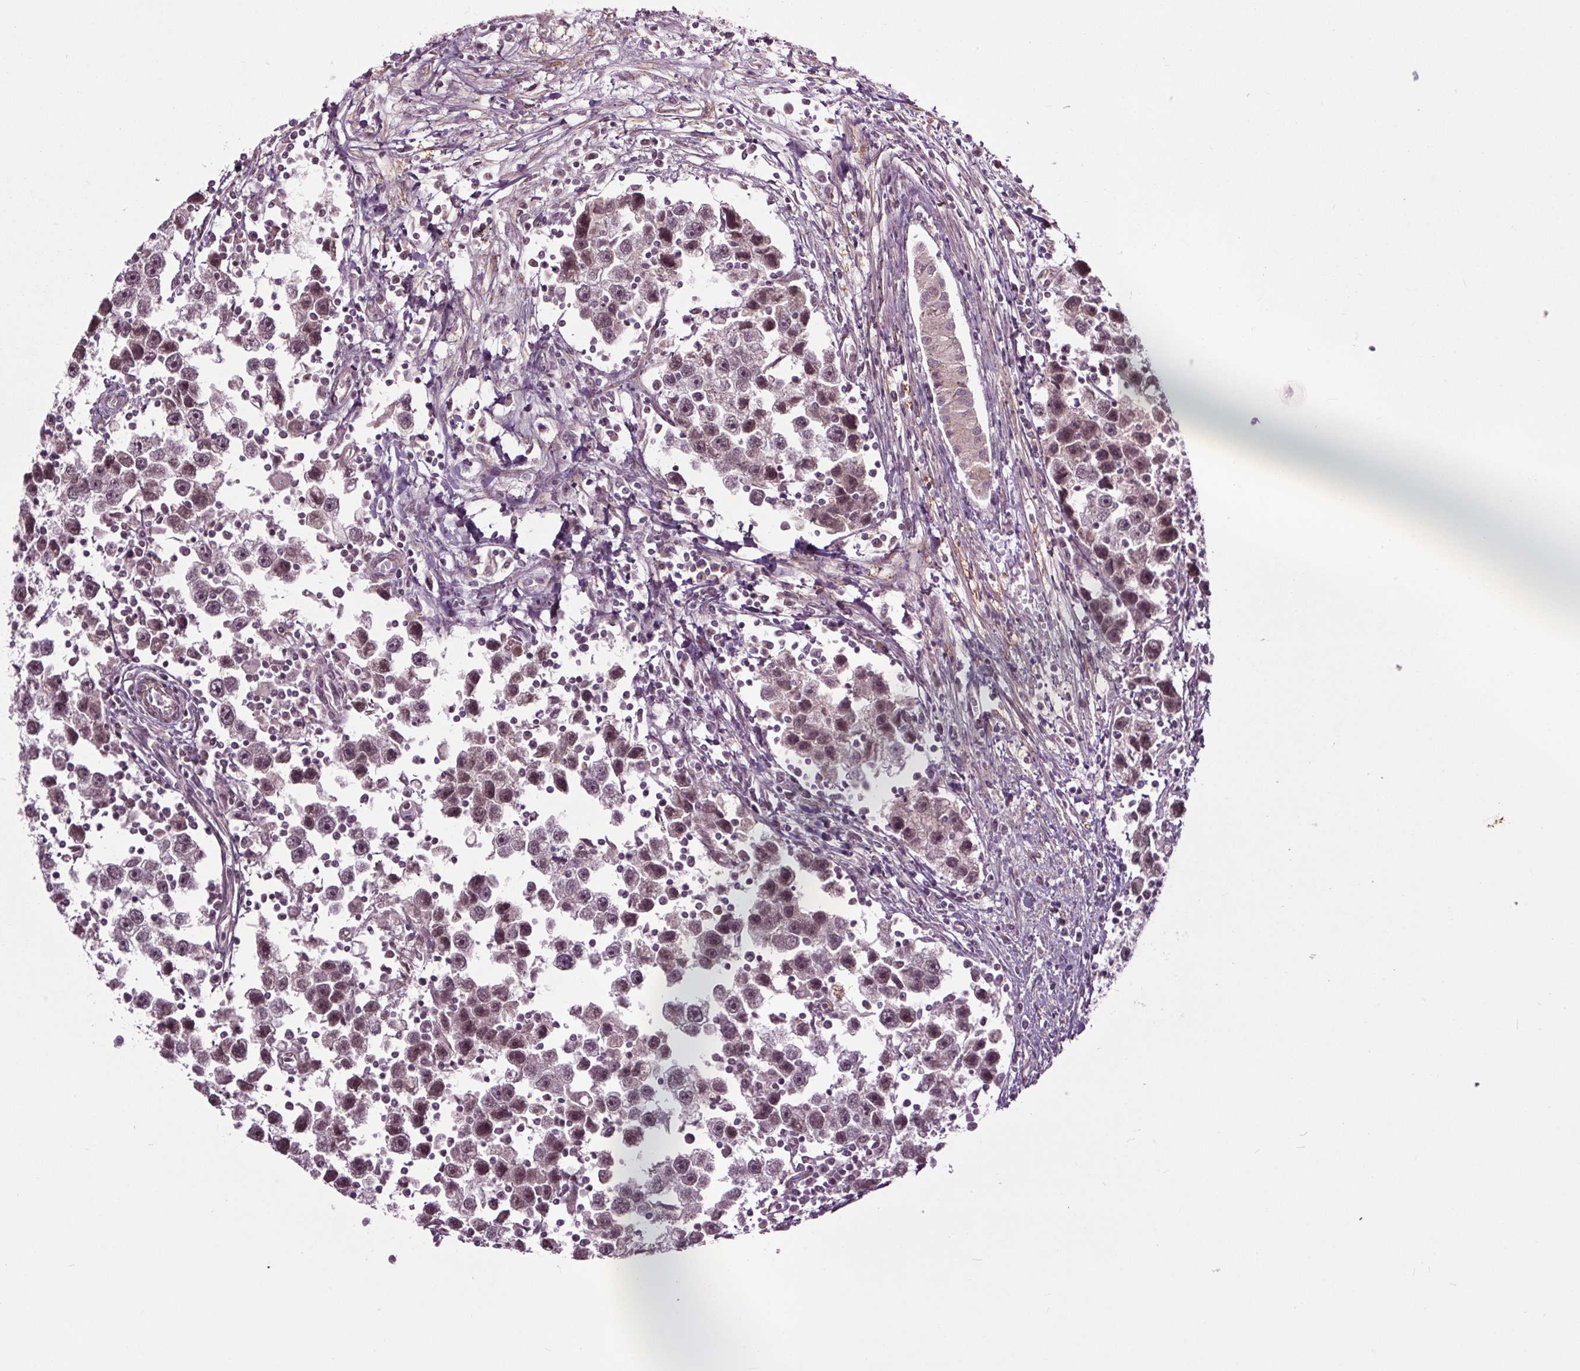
{"staining": {"intensity": "weak", "quantity": "25%-75%", "location": "nuclear"}, "tissue": "testis cancer", "cell_type": "Tumor cells", "image_type": "cancer", "snomed": [{"axis": "morphology", "description": "Seminoma, NOS"}, {"axis": "topography", "description": "Testis"}], "caption": "Immunohistochemical staining of human testis cancer demonstrates weak nuclear protein positivity in approximately 25%-75% of tumor cells.", "gene": "HAUS5", "patient": {"sex": "male", "age": 30}}